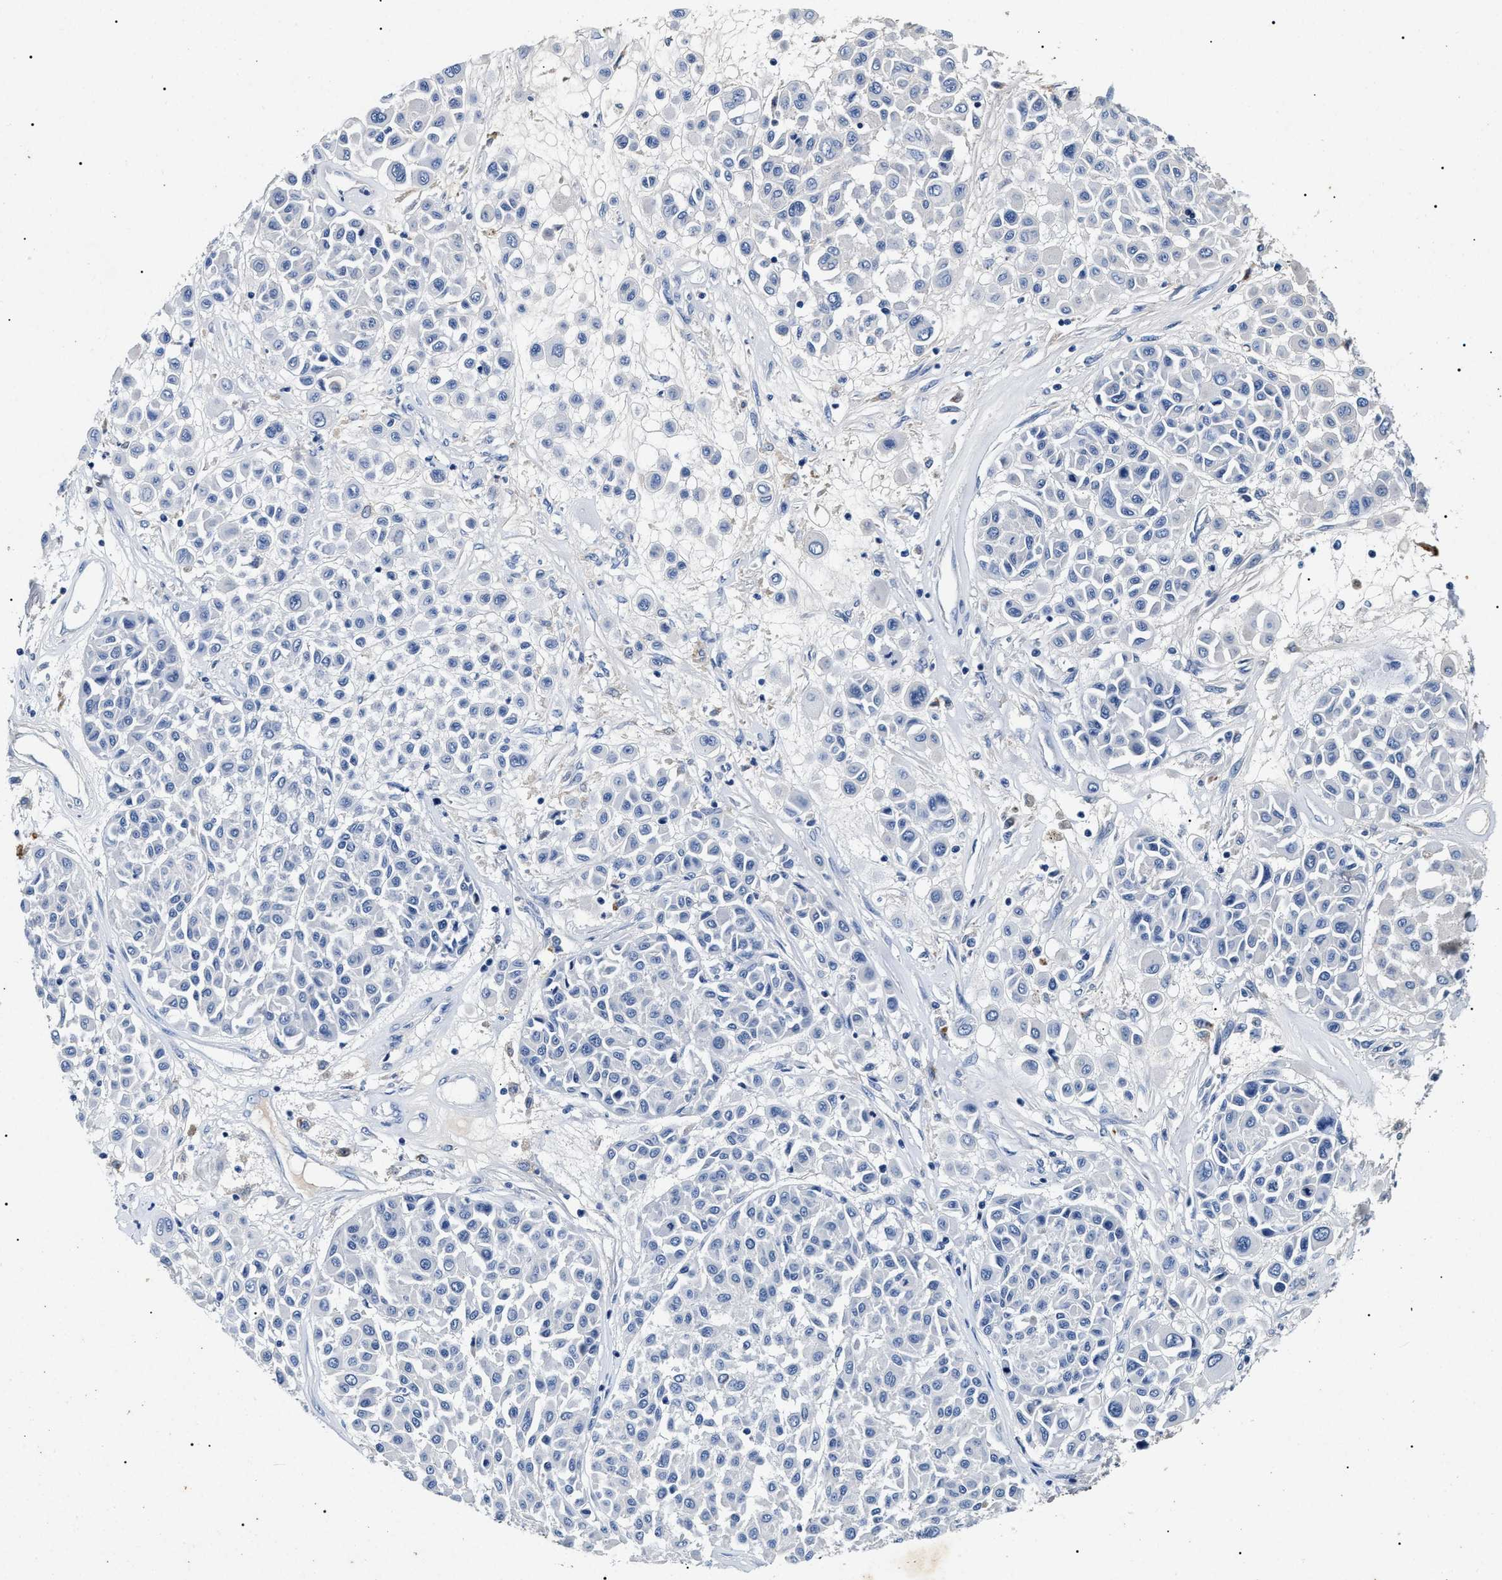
{"staining": {"intensity": "negative", "quantity": "none", "location": "none"}, "tissue": "melanoma", "cell_type": "Tumor cells", "image_type": "cancer", "snomed": [{"axis": "morphology", "description": "Malignant melanoma, Metastatic site"}, {"axis": "topography", "description": "Soft tissue"}], "caption": "Malignant melanoma (metastatic site) was stained to show a protein in brown. There is no significant positivity in tumor cells.", "gene": "LRRC8E", "patient": {"sex": "male", "age": 41}}